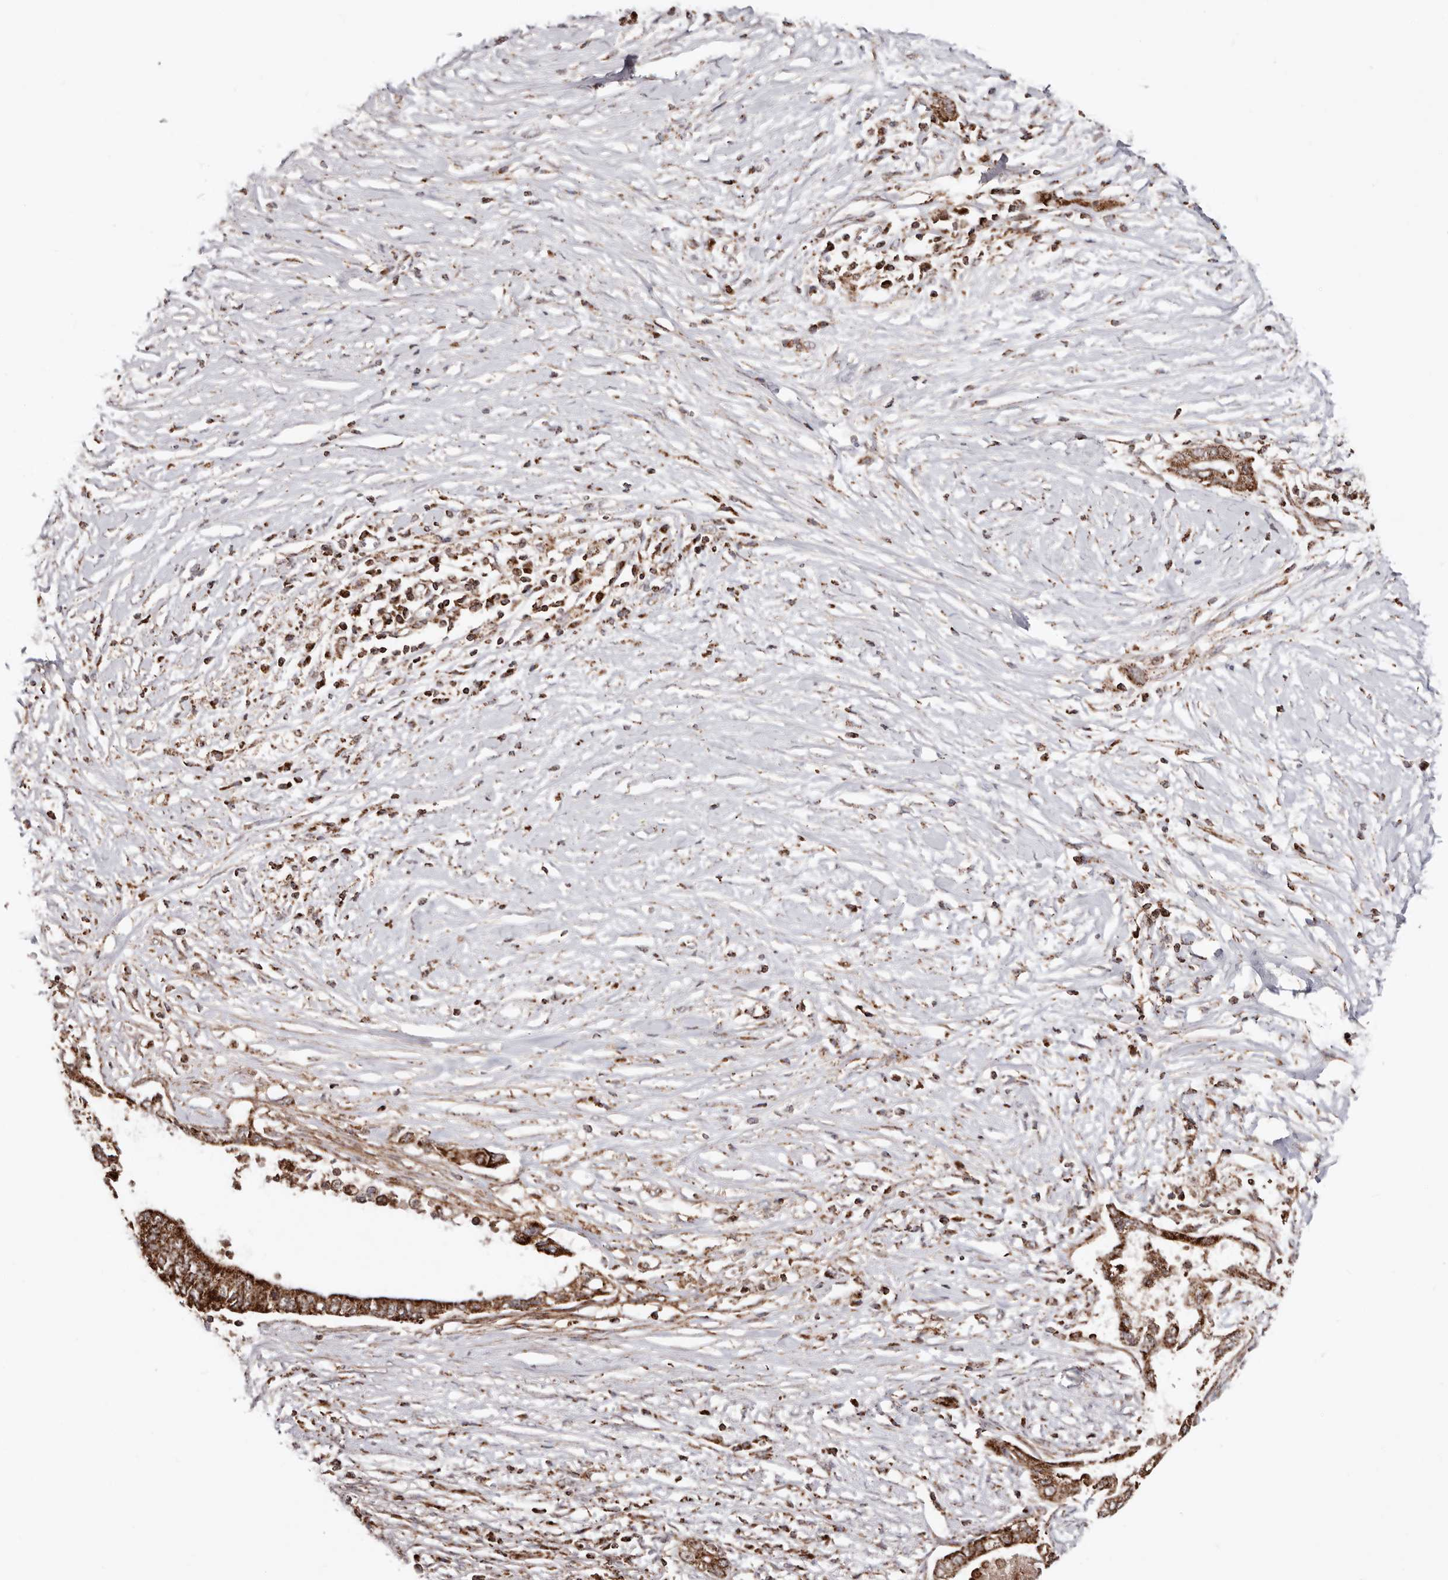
{"staining": {"intensity": "moderate", "quantity": ">75%", "location": "cytoplasmic/membranous"}, "tissue": "pancreatic cancer", "cell_type": "Tumor cells", "image_type": "cancer", "snomed": [{"axis": "morphology", "description": "Normal tissue, NOS"}, {"axis": "morphology", "description": "Adenocarcinoma, NOS"}, {"axis": "topography", "description": "Pancreas"}, {"axis": "topography", "description": "Peripheral nerve tissue"}], "caption": "Brown immunohistochemical staining in pancreatic adenocarcinoma demonstrates moderate cytoplasmic/membranous expression in approximately >75% of tumor cells.", "gene": "PRKACB", "patient": {"sex": "male", "age": 59}}